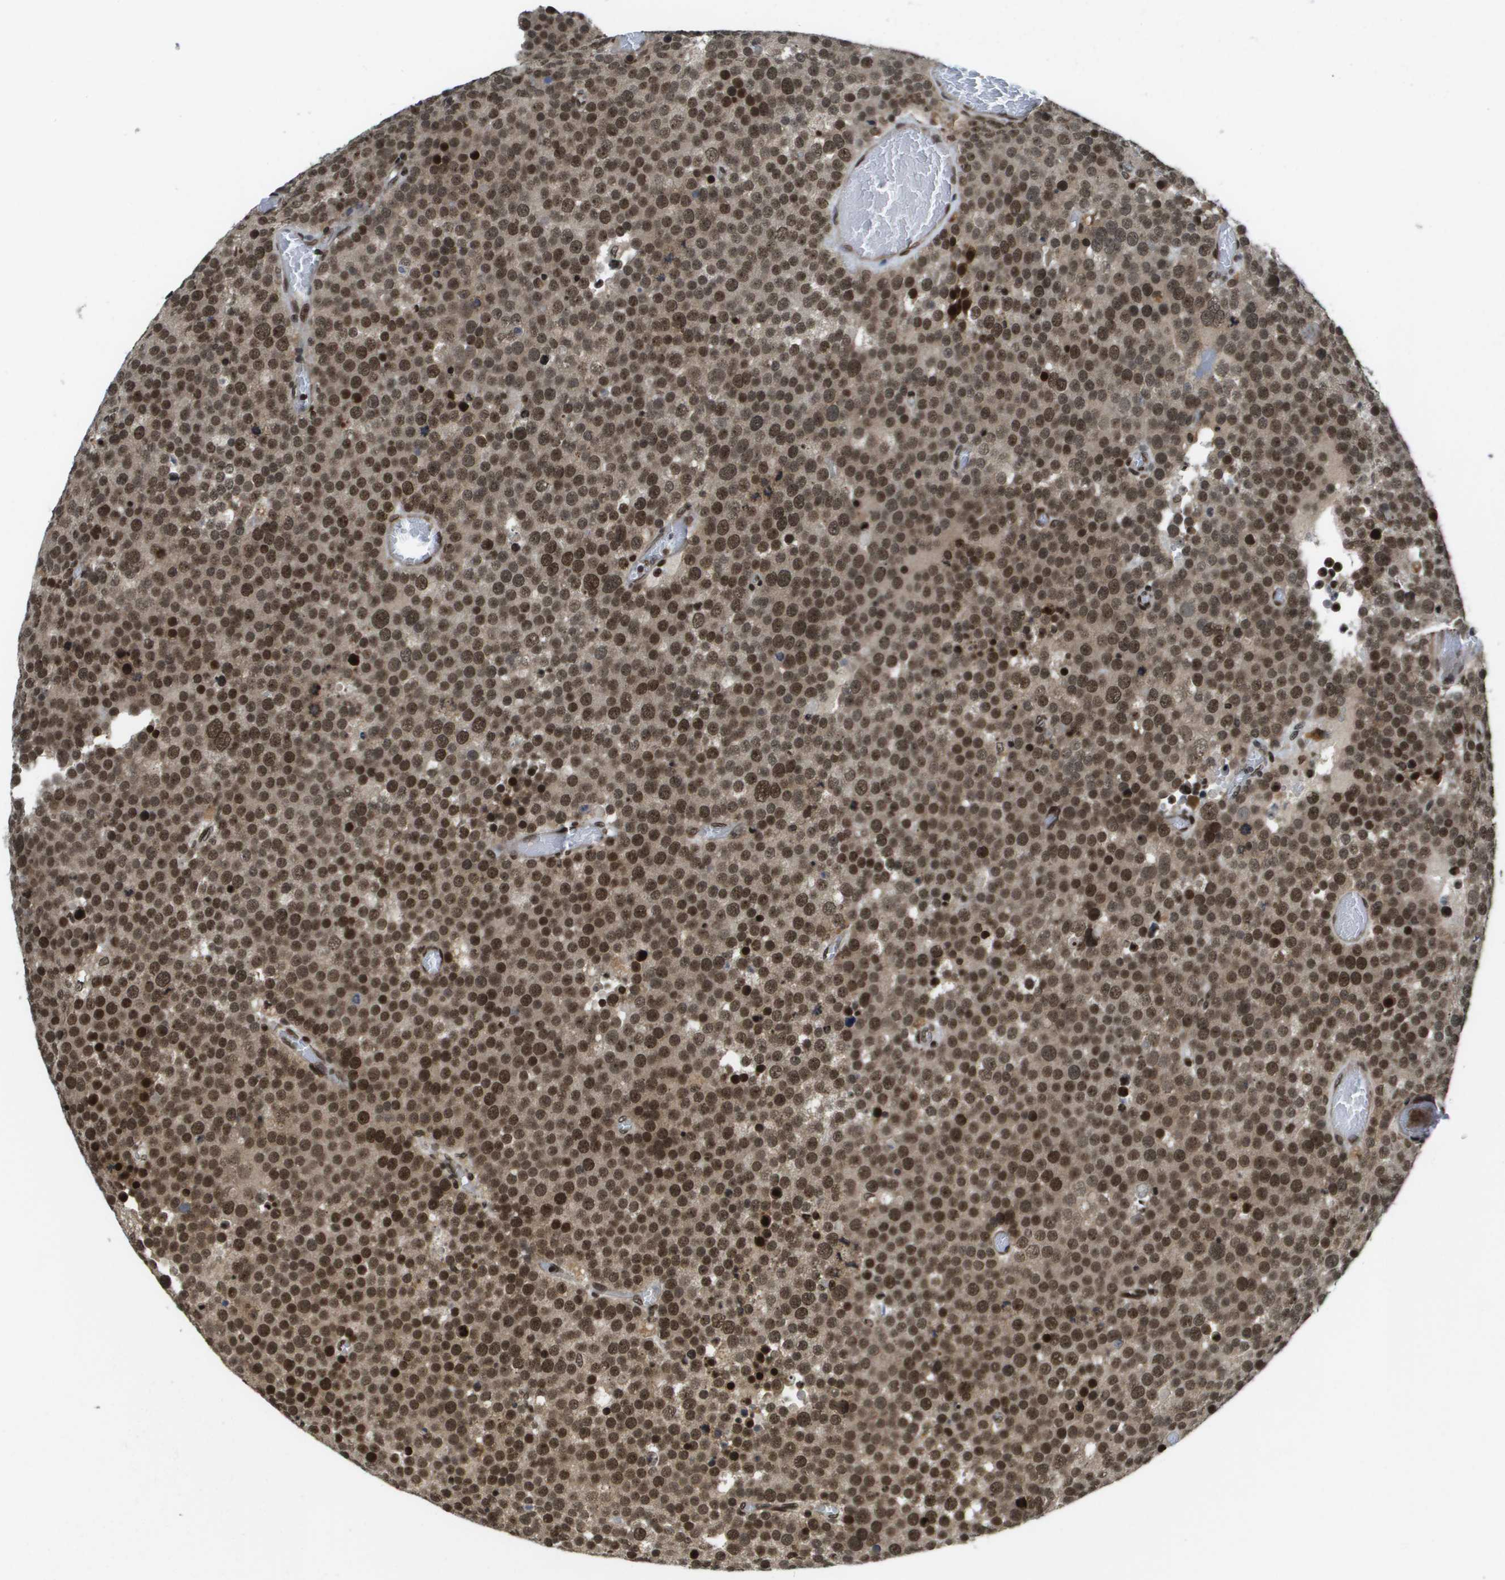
{"staining": {"intensity": "strong", "quantity": ">75%", "location": "cytoplasmic/membranous,nuclear"}, "tissue": "testis cancer", "cell_type": "Tumor cells", "image_type": "cancer", "snomed": [{"axis": "morphology", "description": "Normal tissue, NOS"}, {"axis": "morphology", "description": "Seminoma, NOS"}, {"axis": "topography", "description": "Testis"}], "caption": "A high amount of strong cytoplasmic/membranous and nuclear expression is appreciated in approximately >75% of tumor cells in seminoma (testis) tissue.", "gene": "RECQL4", "patient": {"sex": "male", "age": 71}}